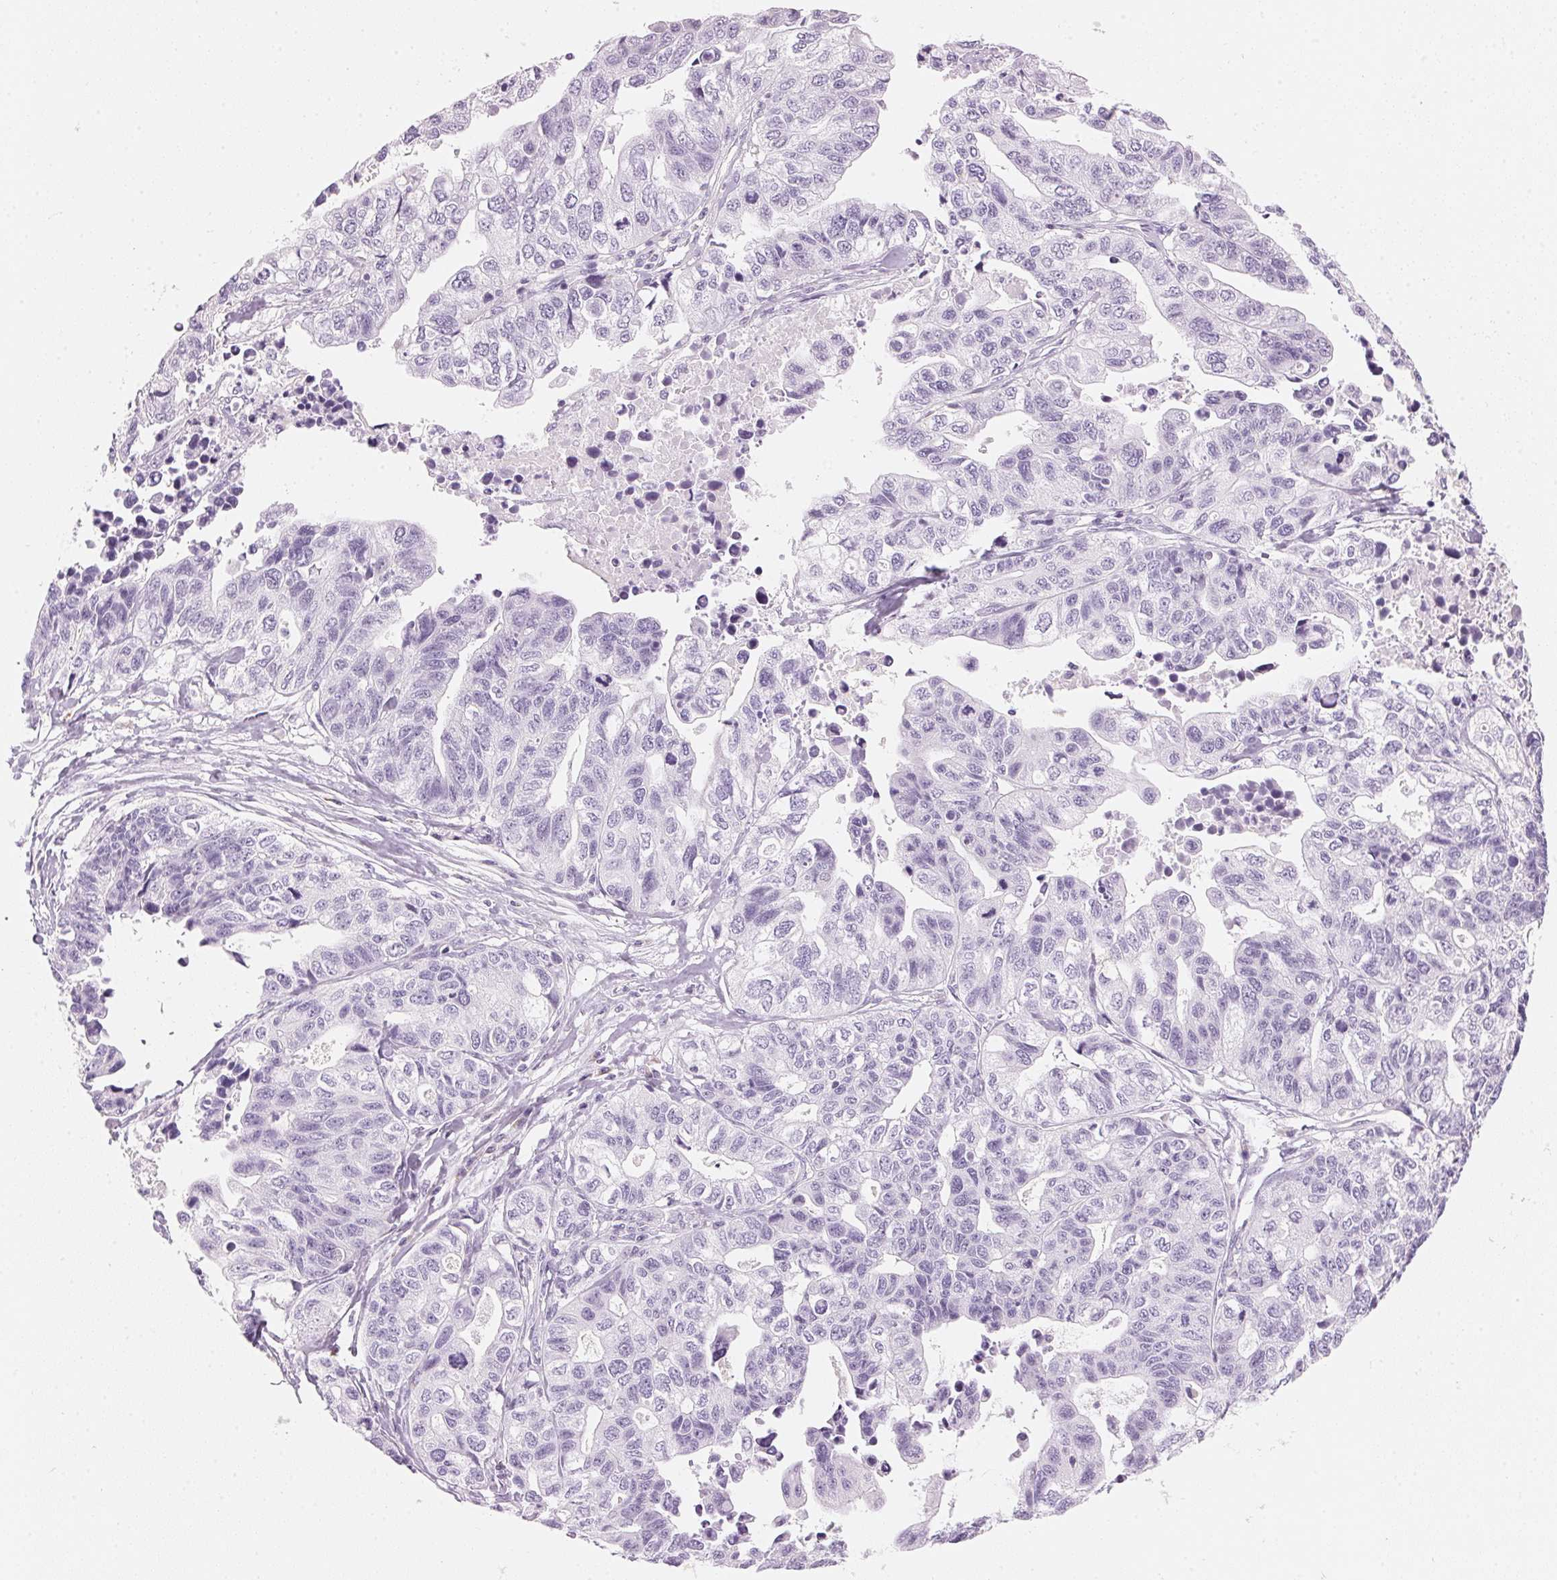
{"staining": {"intensity": "negative", "quantity": "none", "location": "none"}, "tissue": "stomach cancer", "cell_type": "Tumor cells", "image_type": "cancer", "snomed": [{"axis": "morphology", "description": "Adenocarcinoma, NOS"}, {"axis": "topography", "description": "Stomach, upper"}], "caption": "This is an immunohistochemistry (IHC) image of human stomach cancer (adenocarcinoma). There is no expression in tumor cells.", "gene": "HOXB13", "patient": {"sex": "female", "age": 67}}